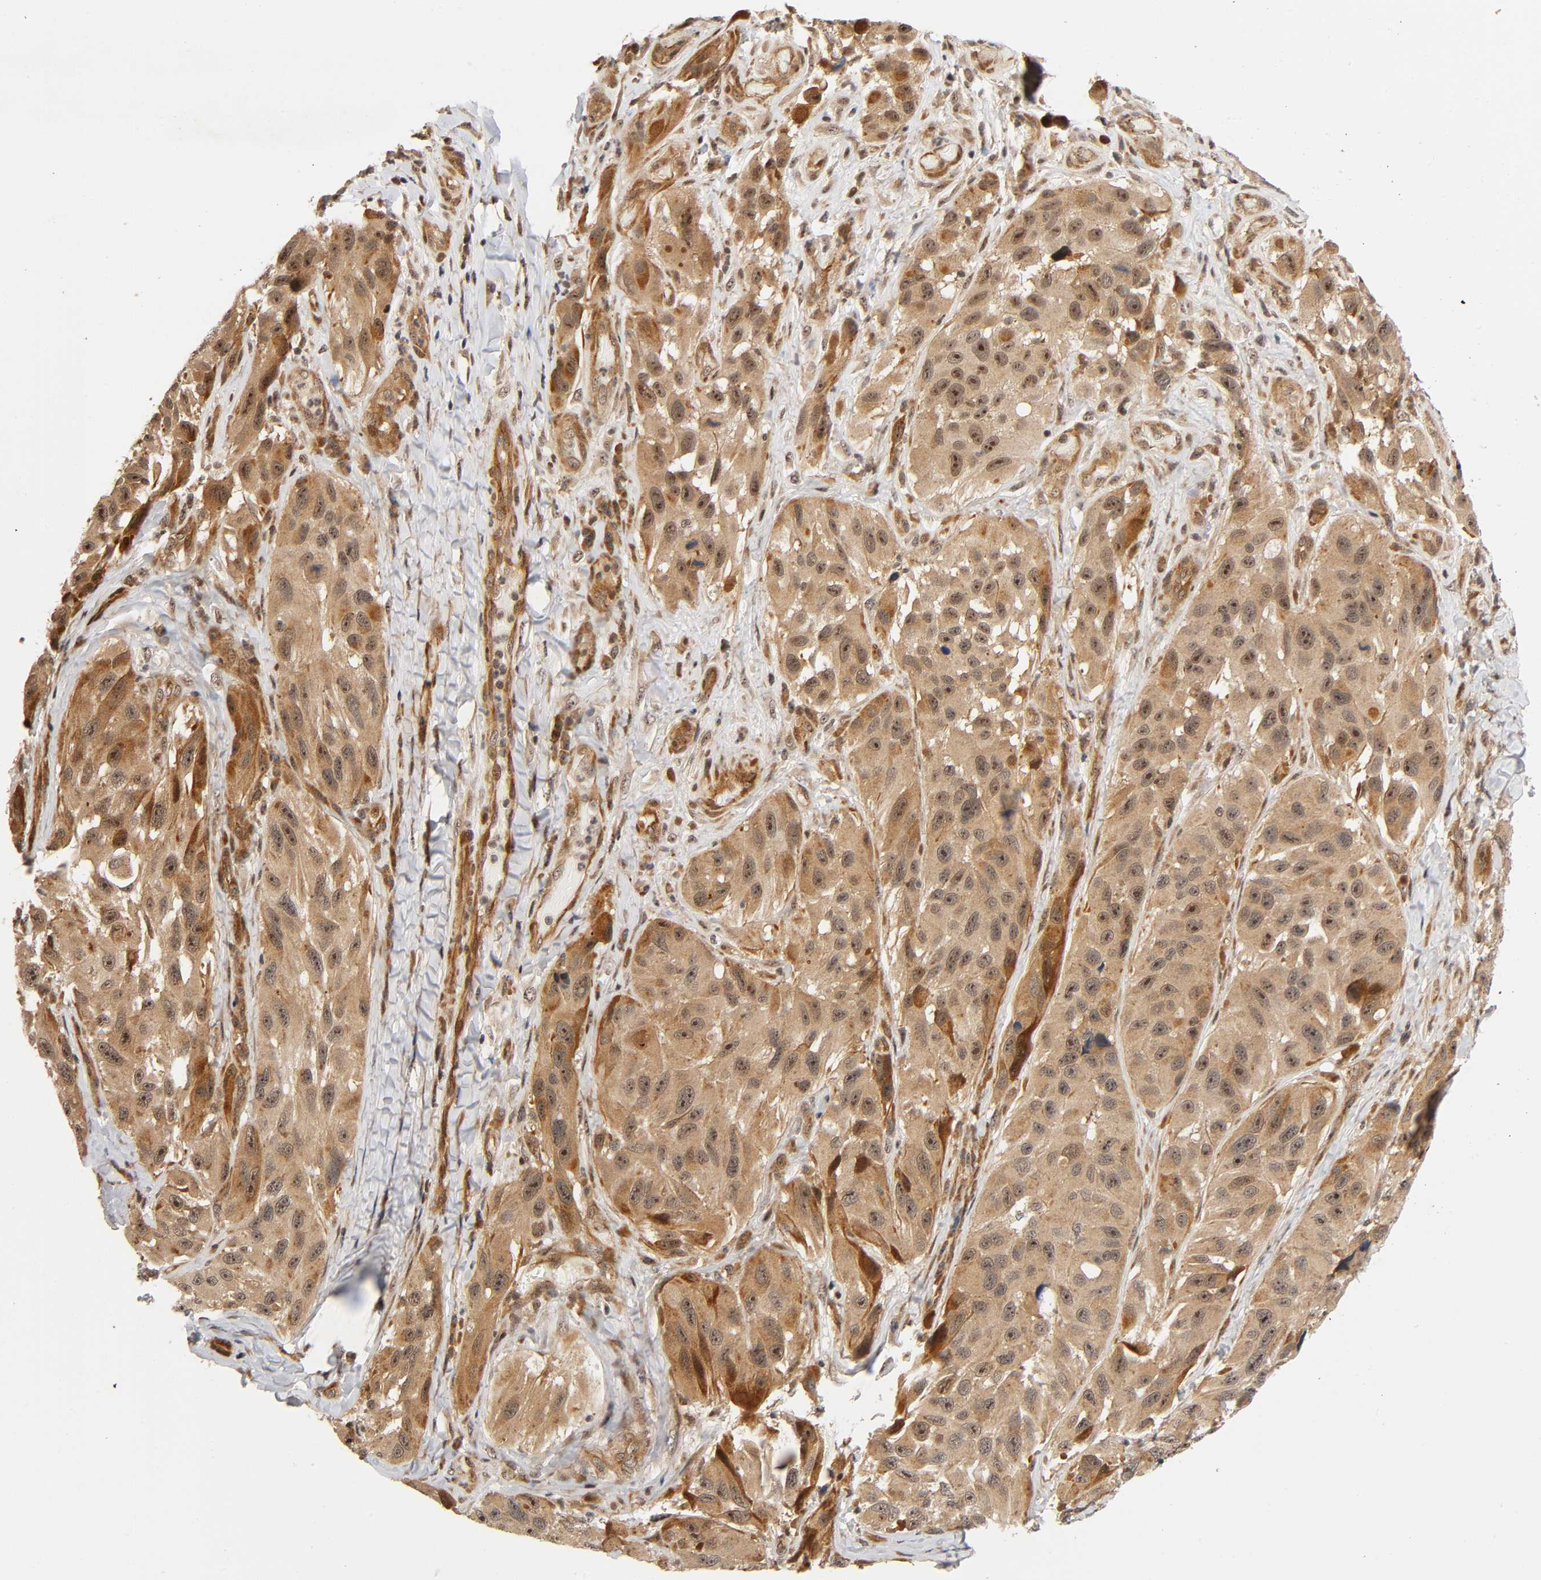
{"staining": {"intensity": "moderate", "quantity": ">75%", "location": "cytoplasmic/membranous,nuclear"}, "tissue": "melanoma", "cell_type": "Tumor cells", "image_type": "cancer", "snomed": [{"axis": "morphology", "description": "Malignant melanoma, NOS"}, {"axis": "topography", "description": "Skin"}], "caption": "DAB (3,3'-diaminobenzidine) immunohistochemical staining of human malignant melanoma shows moderate cytoplasmic/membranous and nuclear protein positivity in about >75% of tumor cells.", "gene": "IQCJ-SCHIP1", "patient": {"sex": "female", "age": 73}}